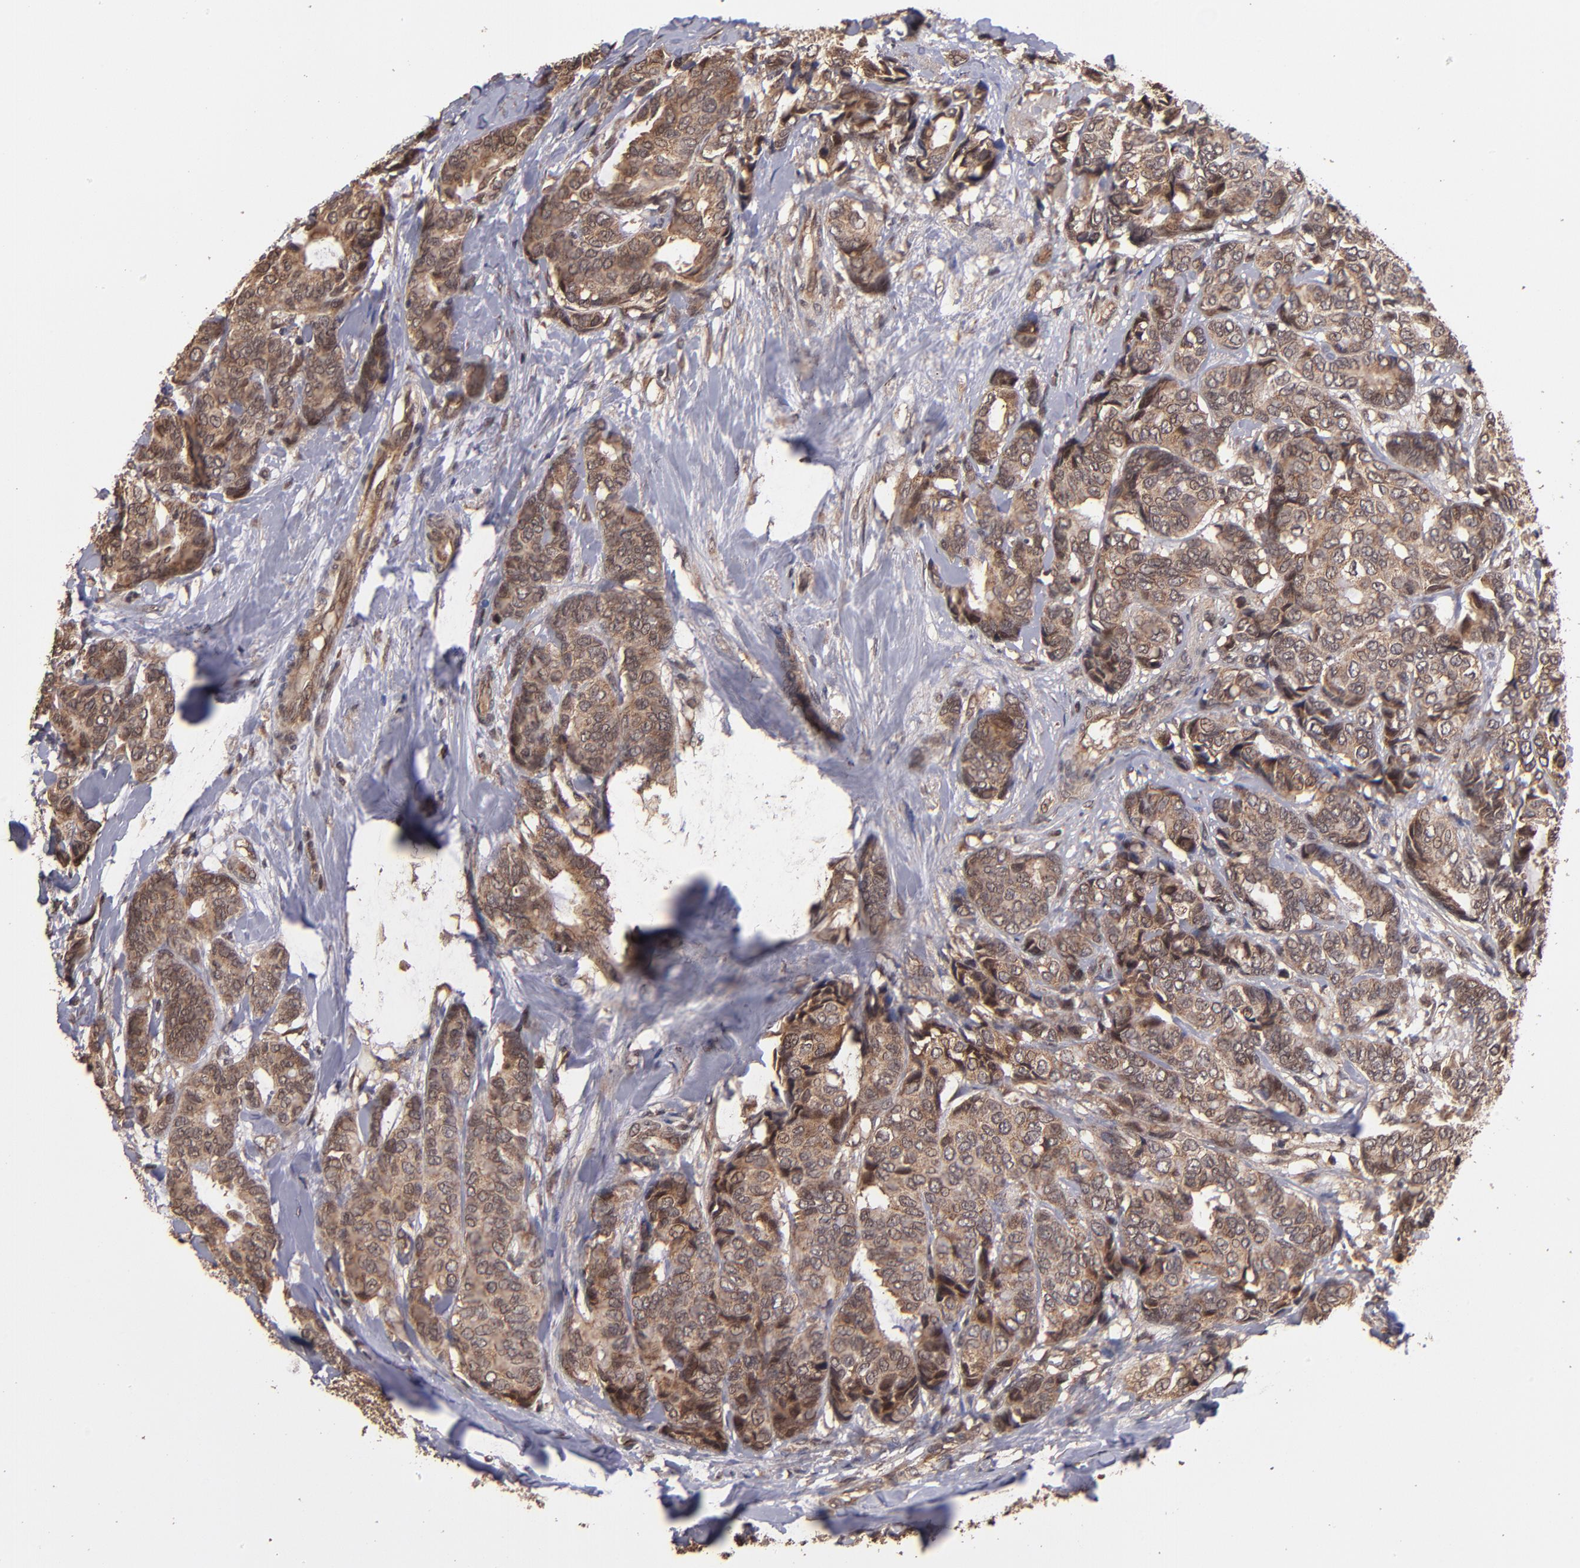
{"staining": {"intensity": "moderate", "quantity": ">75%", "location": "cytoplasmic/membranous"}, "tissue": "breast cancer", "cell_type": "Tumor cells", "image_type": "cancer", "snomed": [{"axis": "morphology", "description": "Duct carcinoma"}, {"axis": "topography", "description": "Breast"}], "caption": "Human infiltrating ductal carcinoma (breast) stained for a protein (brown) exhibits moderate cytoplasmic/membranous positive expression in approximately >75% of tumor cells.", "gene": "NFE2L2", "patient": {"sex": "female", "age": 87}}